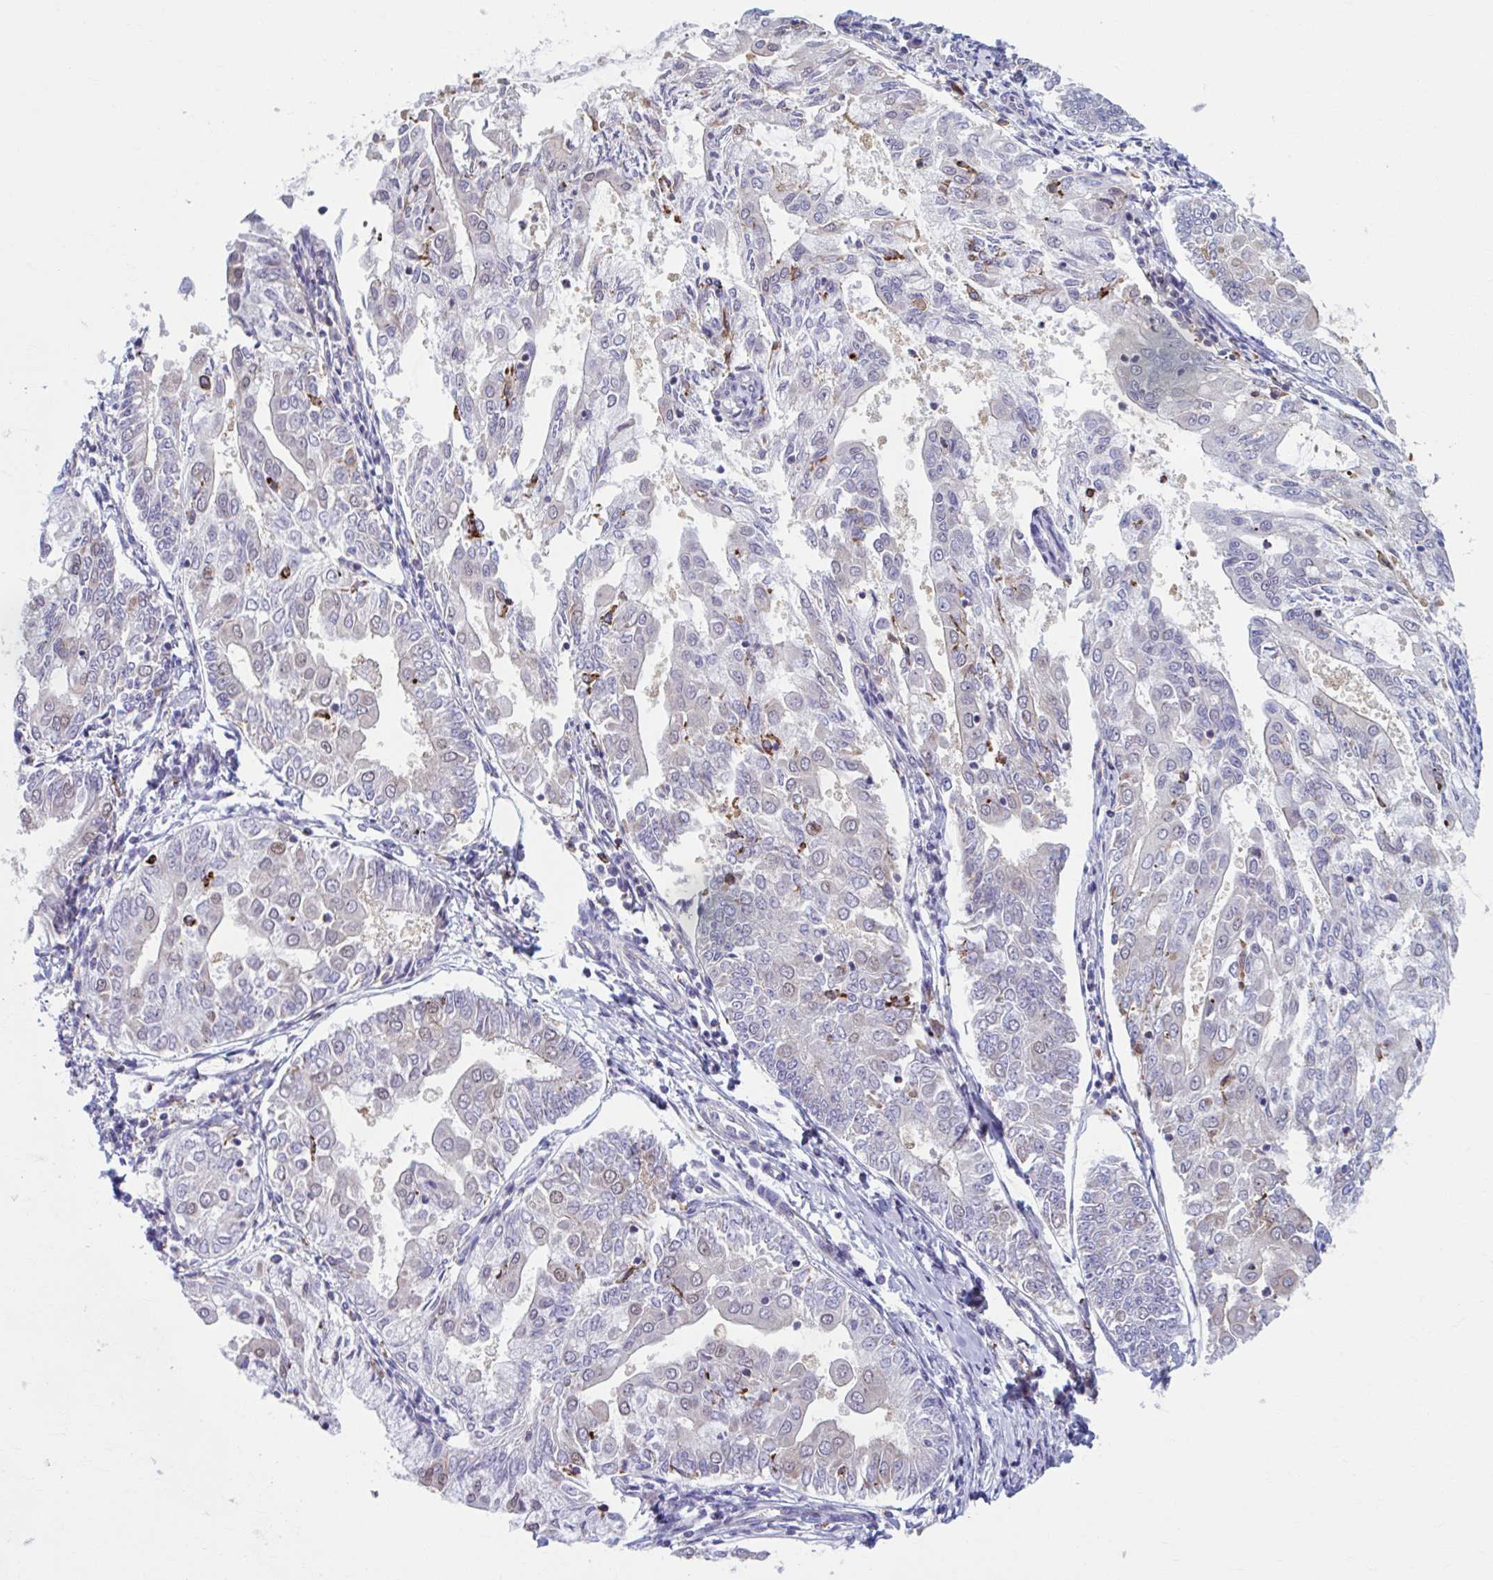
{"staining": {"intensity": "weak", "quantity": "<25%", "location": "nuclear"}, "tissue": "endometrial cancer", "cell_type": "Tumor cells", "image_type": "cancer", "snomed": [{"axis": "morphology", "description": "Adenocarcinoma, NOS"}, {"axis": "topography", "description": "Endometrium"}], "caption": "High power microscopy micrograph of an IHC histopathology image of adenocarcinoma (endometrial), revealing no significant staining in tumor cells.", "gene": "ADAT3", "patient": {"sex": "female", "age": 68}}